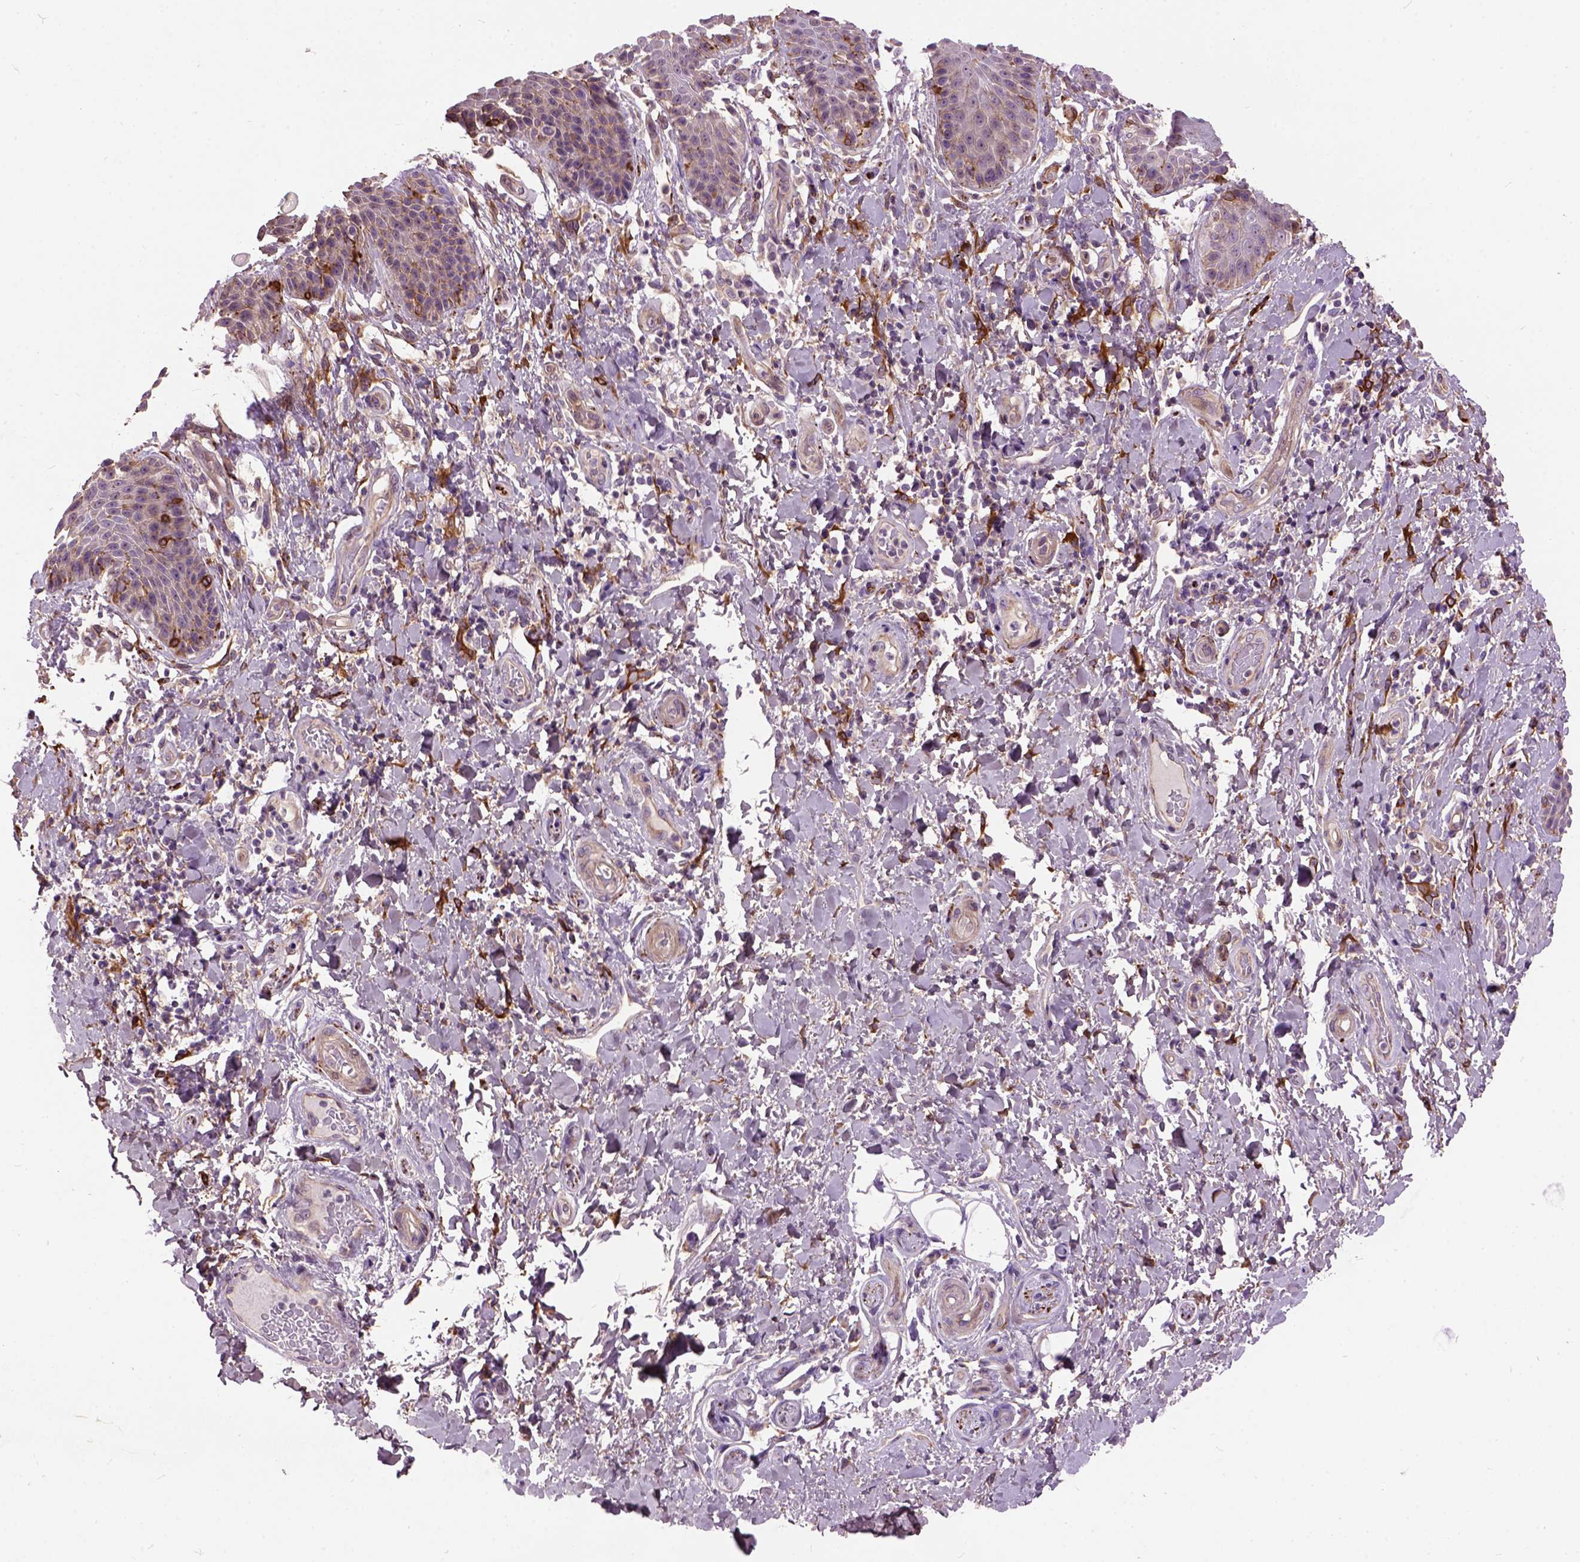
{"staining": {"intensity": "strong", "quantity": "<25%", "location": "cytoplasmic/membranous"}, "tissue": "skin", "cell_type": "Epidermal cells", "image_type": "normal", "snomed": [{"axis": "morphology", "description": "Normal tissue, NOS"}, {"axis": "topography", "description": "Anal"}, {"axis": "topography", "description": "Peripheral nerve tissue"}], "caption": "Approximately <25% of epidermal cells in benign skin display strong cytoplasmic/membranous protein staining as visualized by brown immunohistochemical staining.", "gene": "MAPT", "patient": {"sex": "male", "age": 51}}